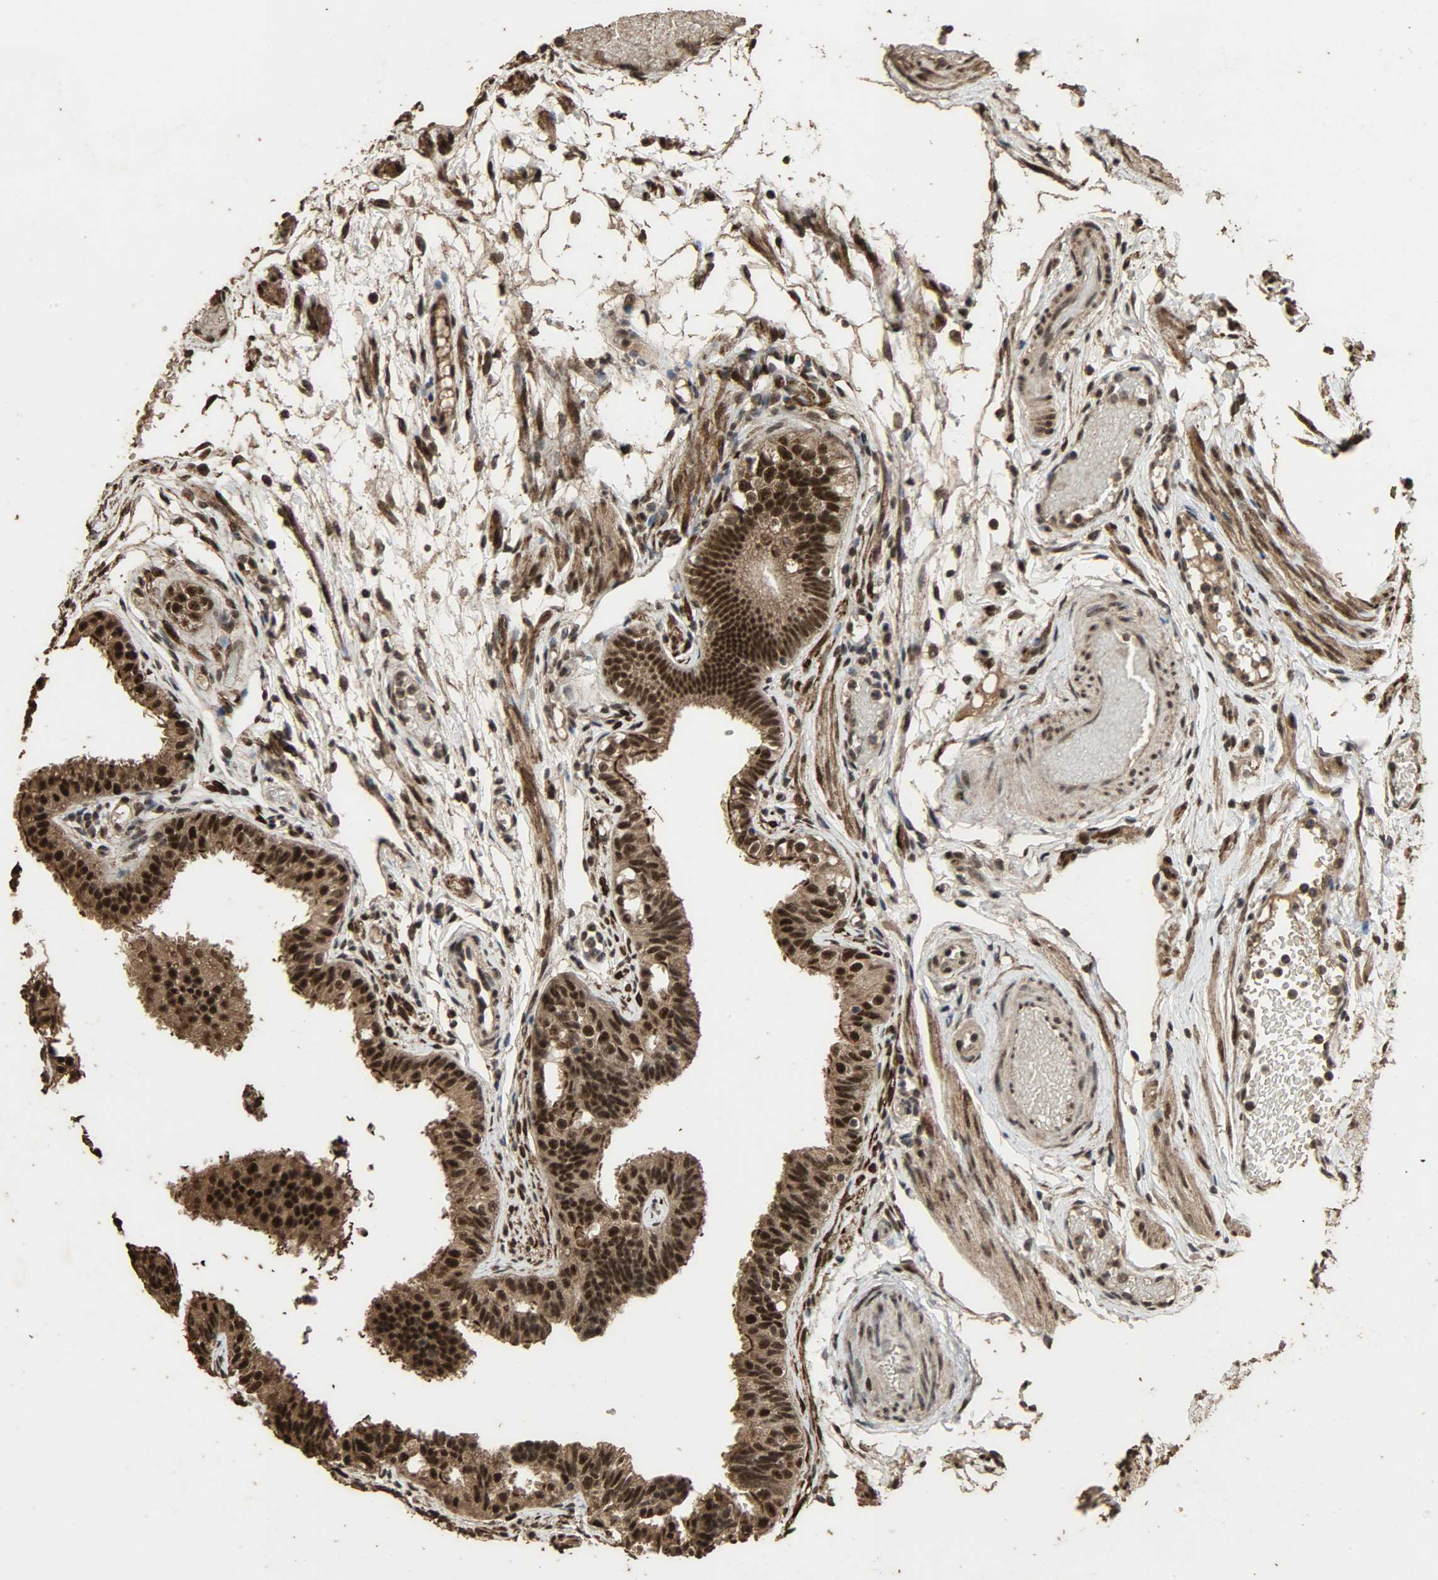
{"staining": {"intensity": "strong", "quantity": ">75%", "location": "cytoplasmic/membranous,nuclear"}, "tissue": "fallopian tube", "cell_type": "Glandular cells", "image_type": "normal", "snomed": [{"axis": "morphology", "description": "Normal tissue, NOS"}, {"axis": "morphology", "description": "Dermoid, NOS"}, {"axis": "topography", "description": "Fallopian tube"}], "caption": "Immunohistochemistry (IHC) (DAB) staining of normal fallopian tube exhibits strong cytoplasmic/membranous,nuclear protein expression in about >75% of glandular cells. The staining was performed using DAB, with brown indicating positive protein expression. Nuclei are stained blue with hematoxylin.", "gene": "CCNT2", "patient": {"sex": "female", "age": 33}}